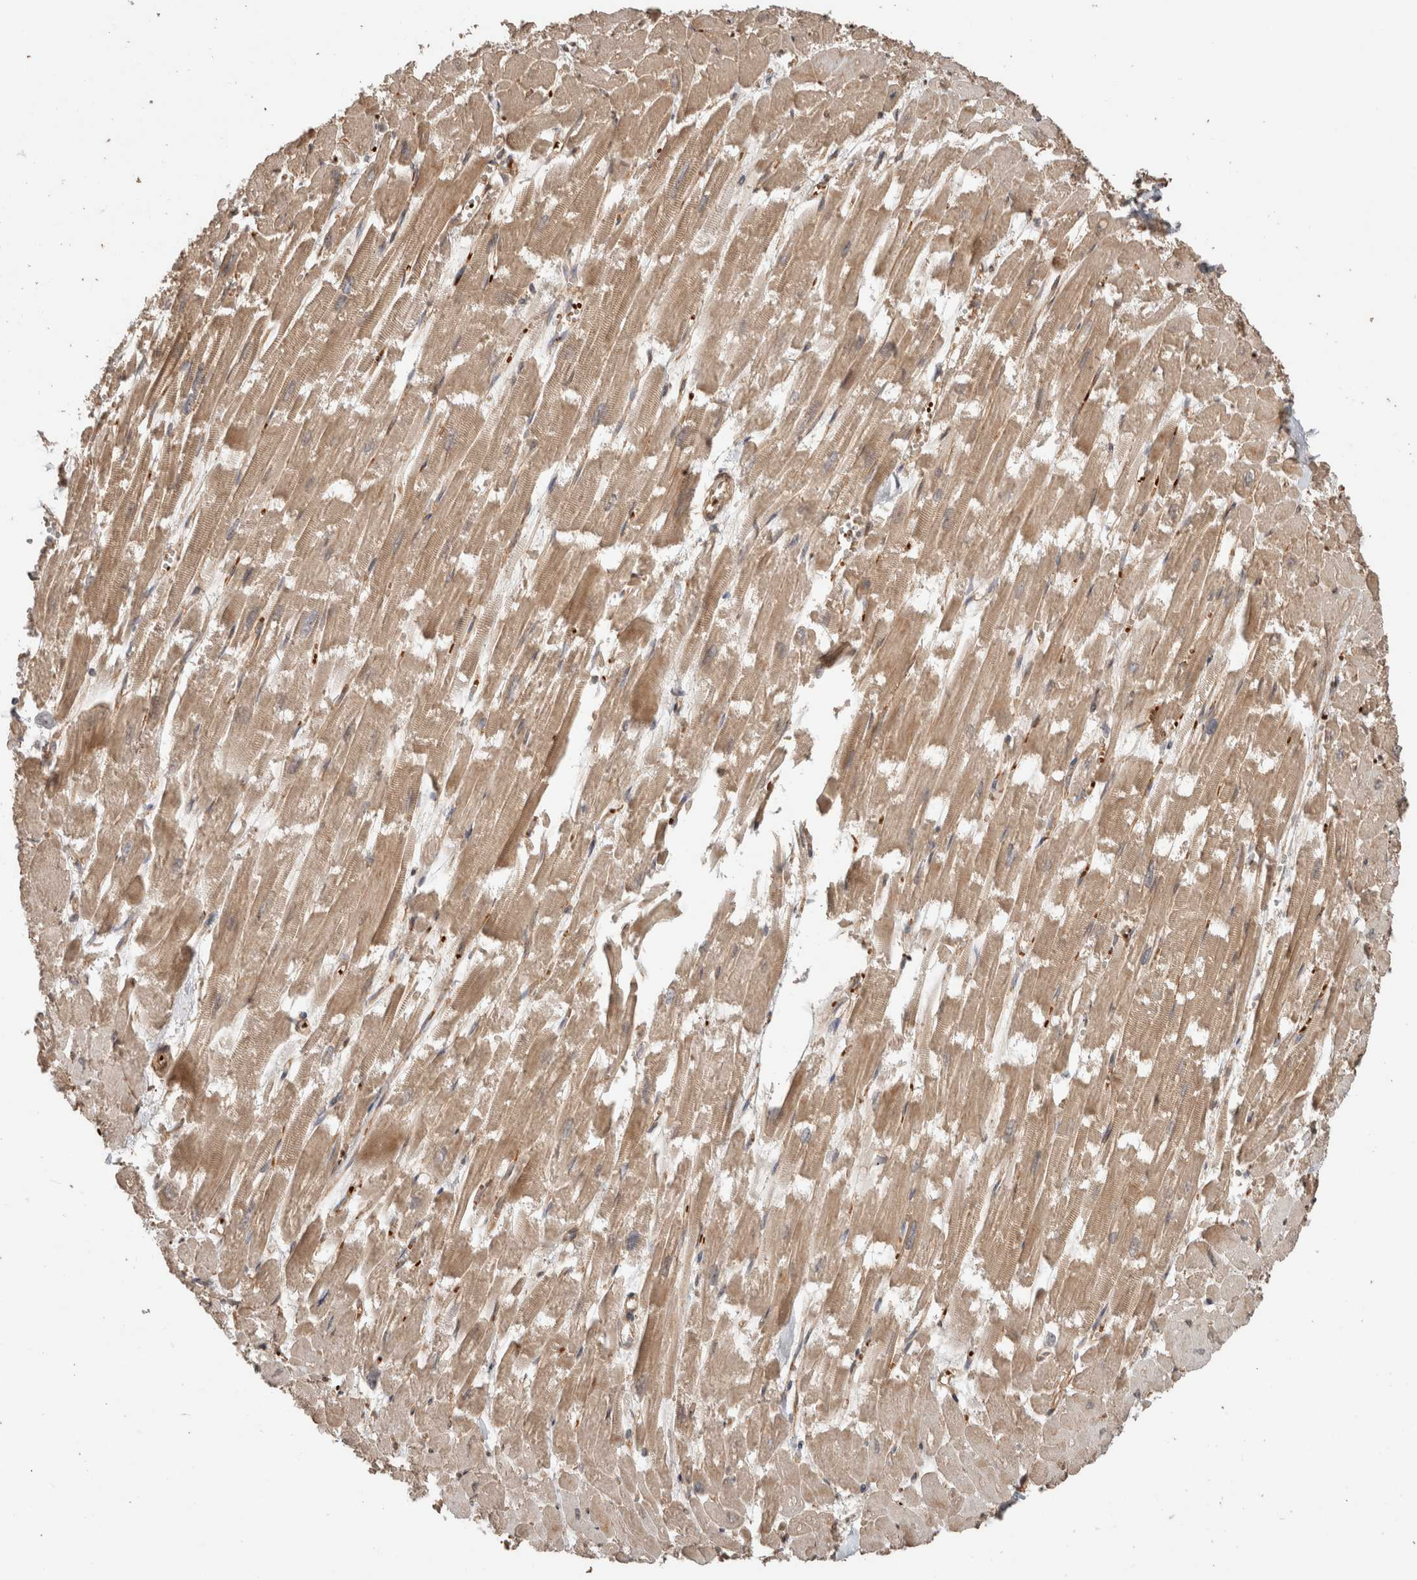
{"staining": {"intensity": "moderate", "quantity": ">75%", "location": "cytoplasmic/membranous"}, "tissue": "heart muscle", "cell_type": "Cardiomyocytes", "image_type": "normal", "snomed": [{"axis": "morphology", "description": "Normal tissue, NOS"}, {"axis": "topography", "description": "Heart"}], "caption": "Heart muscle stained with a brown dye demonstrates moderate cytoplasmic/membranous positive expression in about >75% of cardiomyocytes.", "gene": "OTUD6B", "patient": {"sex": "male", "age": 54}}